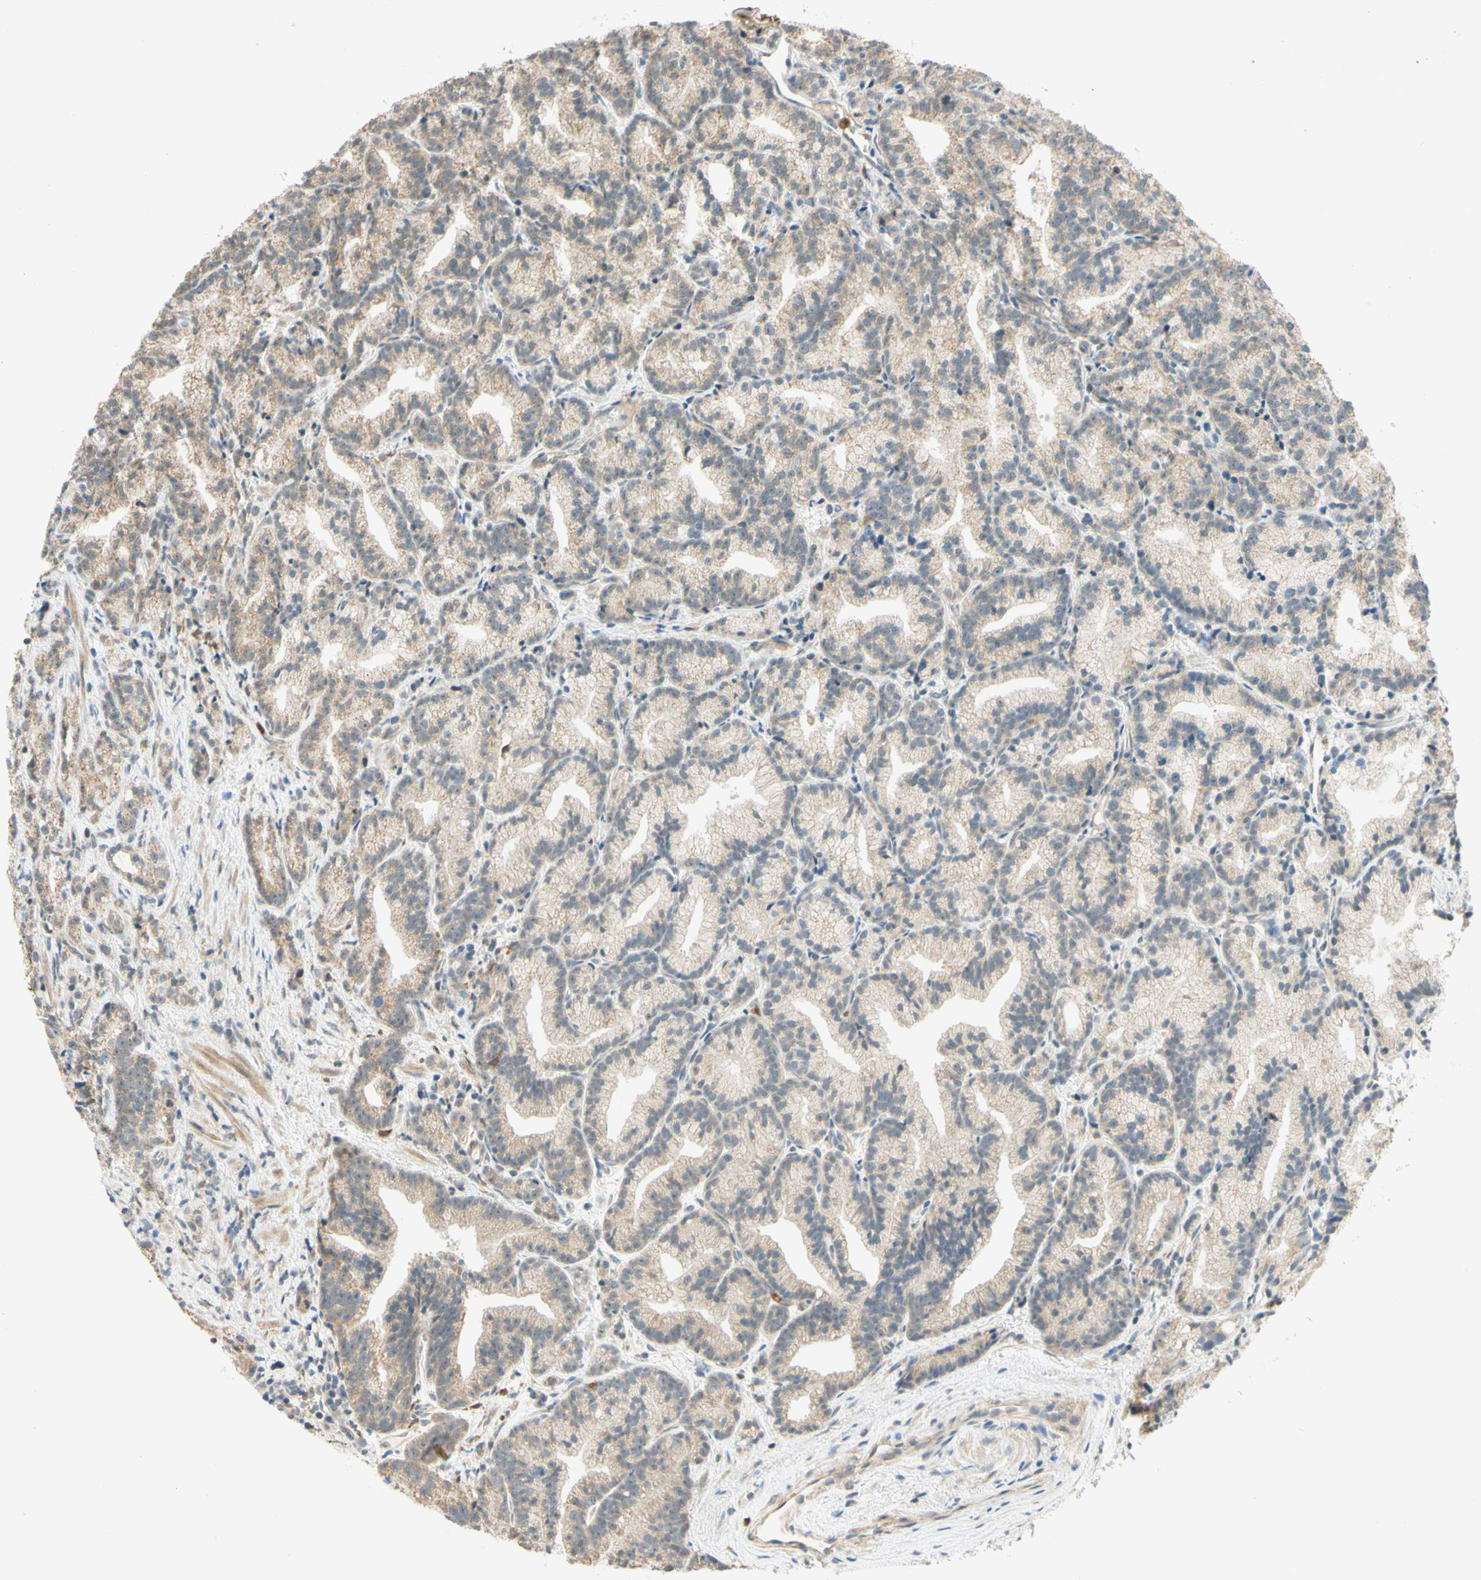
{"staining": {"intensity": "weak", "quantity": ">75%", "location": "cytoplasmic/membranous"}, "tissue": "prostate cancer", "cell_type": "Tumor cells", "image_type": "cancer", "snomed": [{"axis": "morphology", "description": "Adenocarcinoma, Low grade"}, {"axis": "topography", "description": "Prostate"}], "caption": "Protein positivity by IHC displays weak cytoplasmic/membranous staining in approximately >75% of tumor cells in prostate low-grade adenocarcinoma.", "gene": "GATA1", "patient": {"sex": "male", "age": 89}}